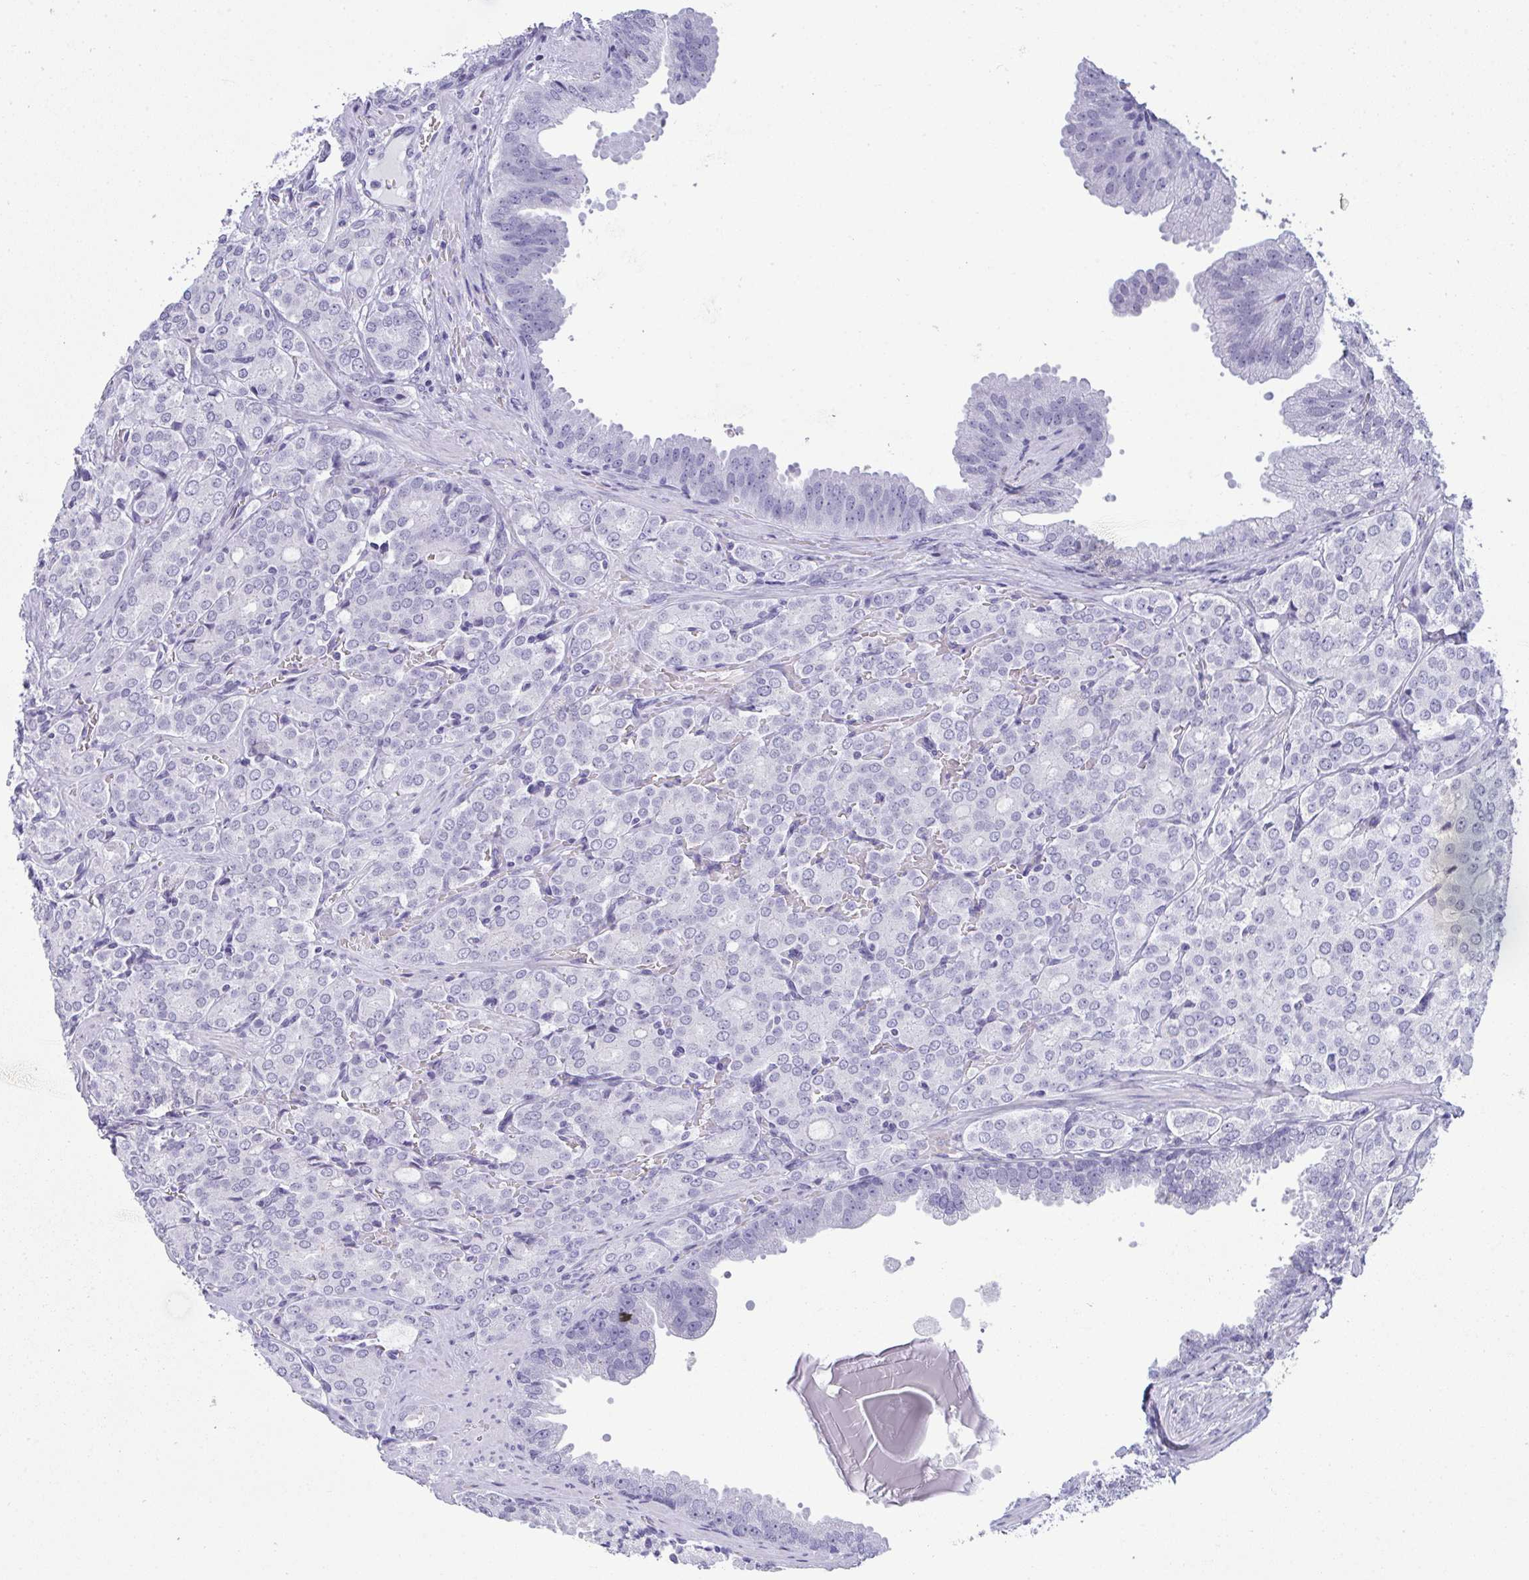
{"staining": {"intensity": "negative", "quantity": "none", "location": "none"}, "tissue": "prostate cancer", "cell_type": "Tumor cells", "image_type": "cancer", "snomed": [{"axis": "morphology", "description": "Adenocarcinoma, Low grade"}, {"axis": "topography", "description": "Prostate"}], "caption": "DAB (3,3'-diaminobenzidine) immunohistochemical staining of low-grade adenocarcinoma (prostate) displays no significant staining in tumor cells.", "gene": "PLA2G1B", "patient": {"sex": "male", "age": 67}}